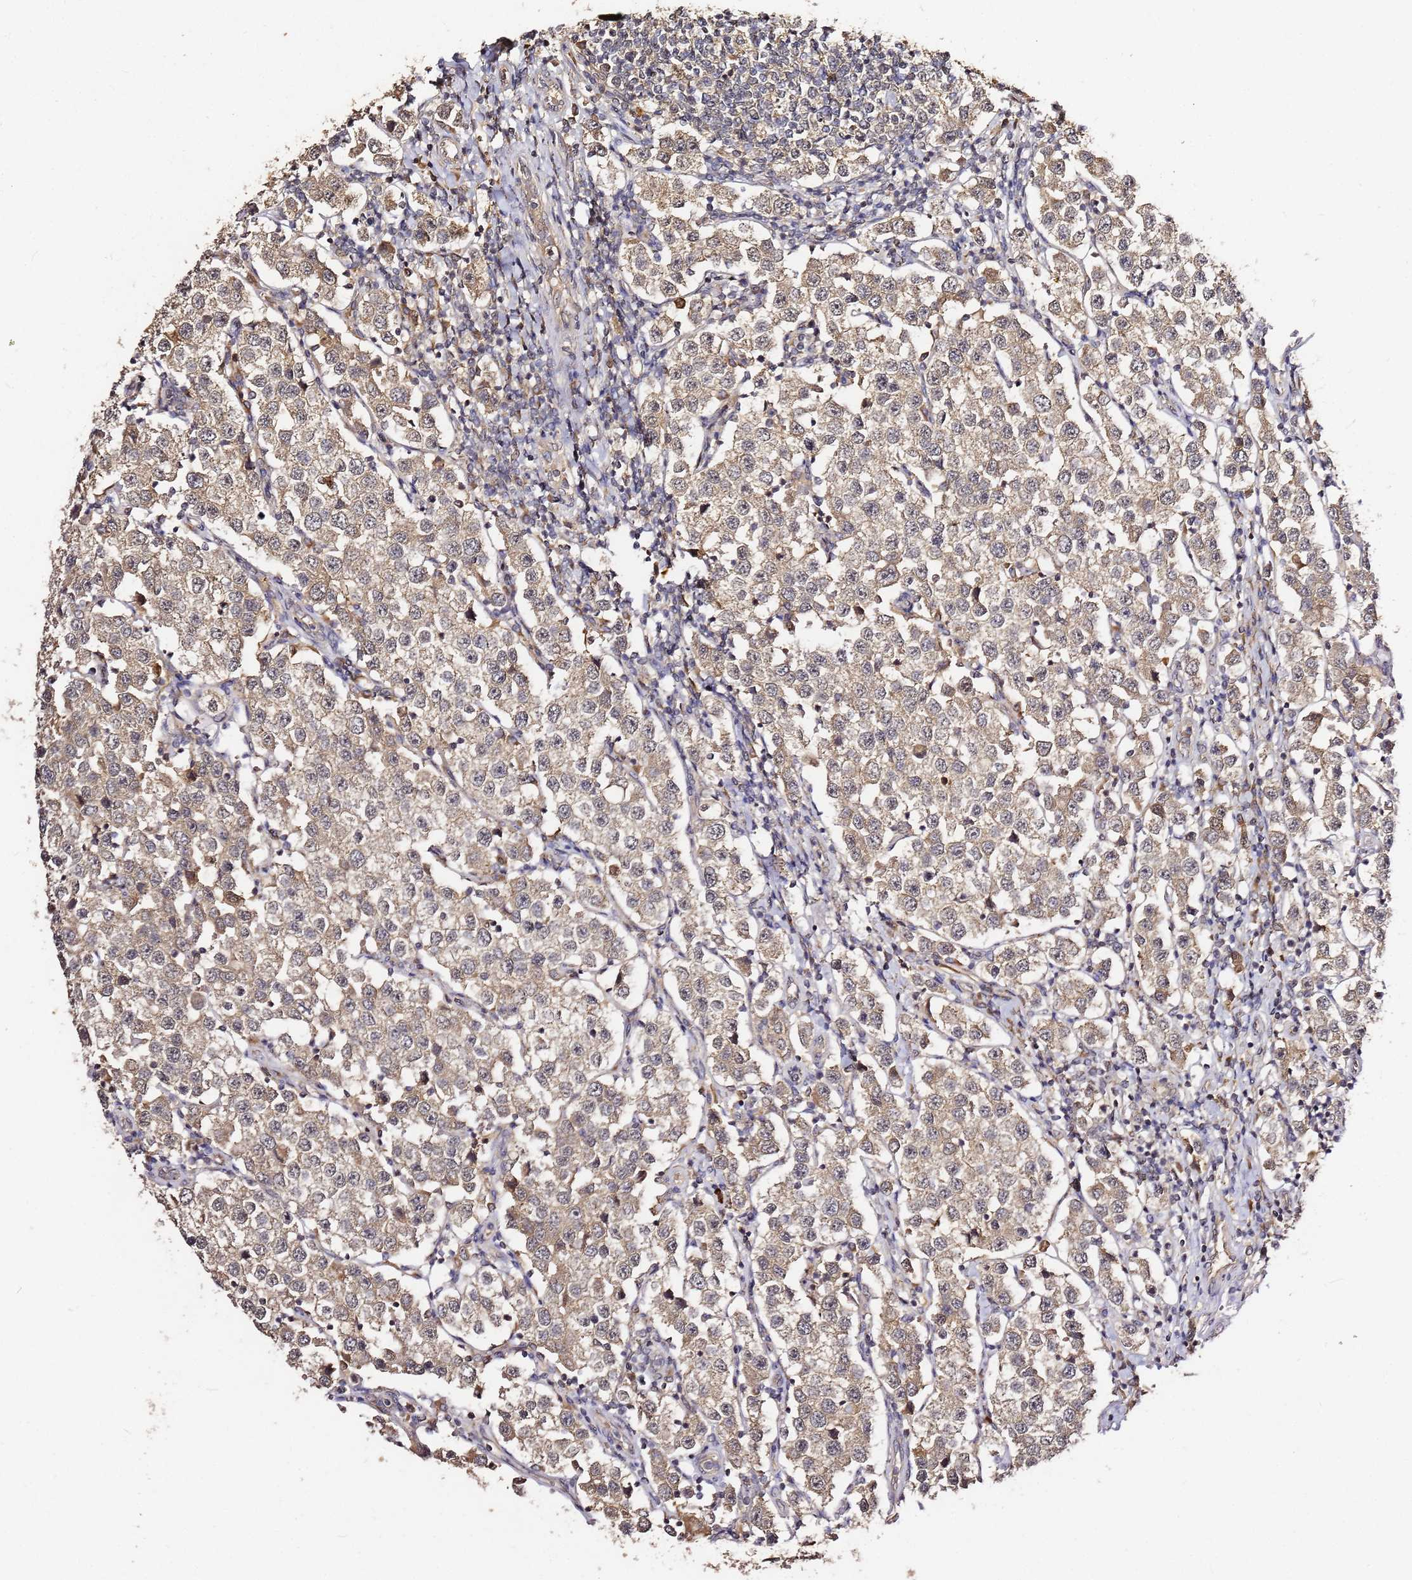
{"staining": {"intensity": "weak", "quantity": ">75%", "location": "cytoplasmic/membranous"}, "tissue": "testis cancer", "cell_type": "Tumor cells", "image_type": "cancer", "snomed": [{"axis": "morphology", "description": "Seminoma, NOS"}, {"axis": "topography", "description": "Testis"}], "caption": "Protein expression analysis of seminoma (testis) exhibits weak cytoplasmic/membranous staining in about >75% of tumor cells. (Stains: DAB (3,3'-diaminobenzidine) in brown, nuclei in blue, Microscopy: brightfield microscopy at high magnification).", "gene": "C6orf136", "patient": {"sex": "male", "age": 37}}